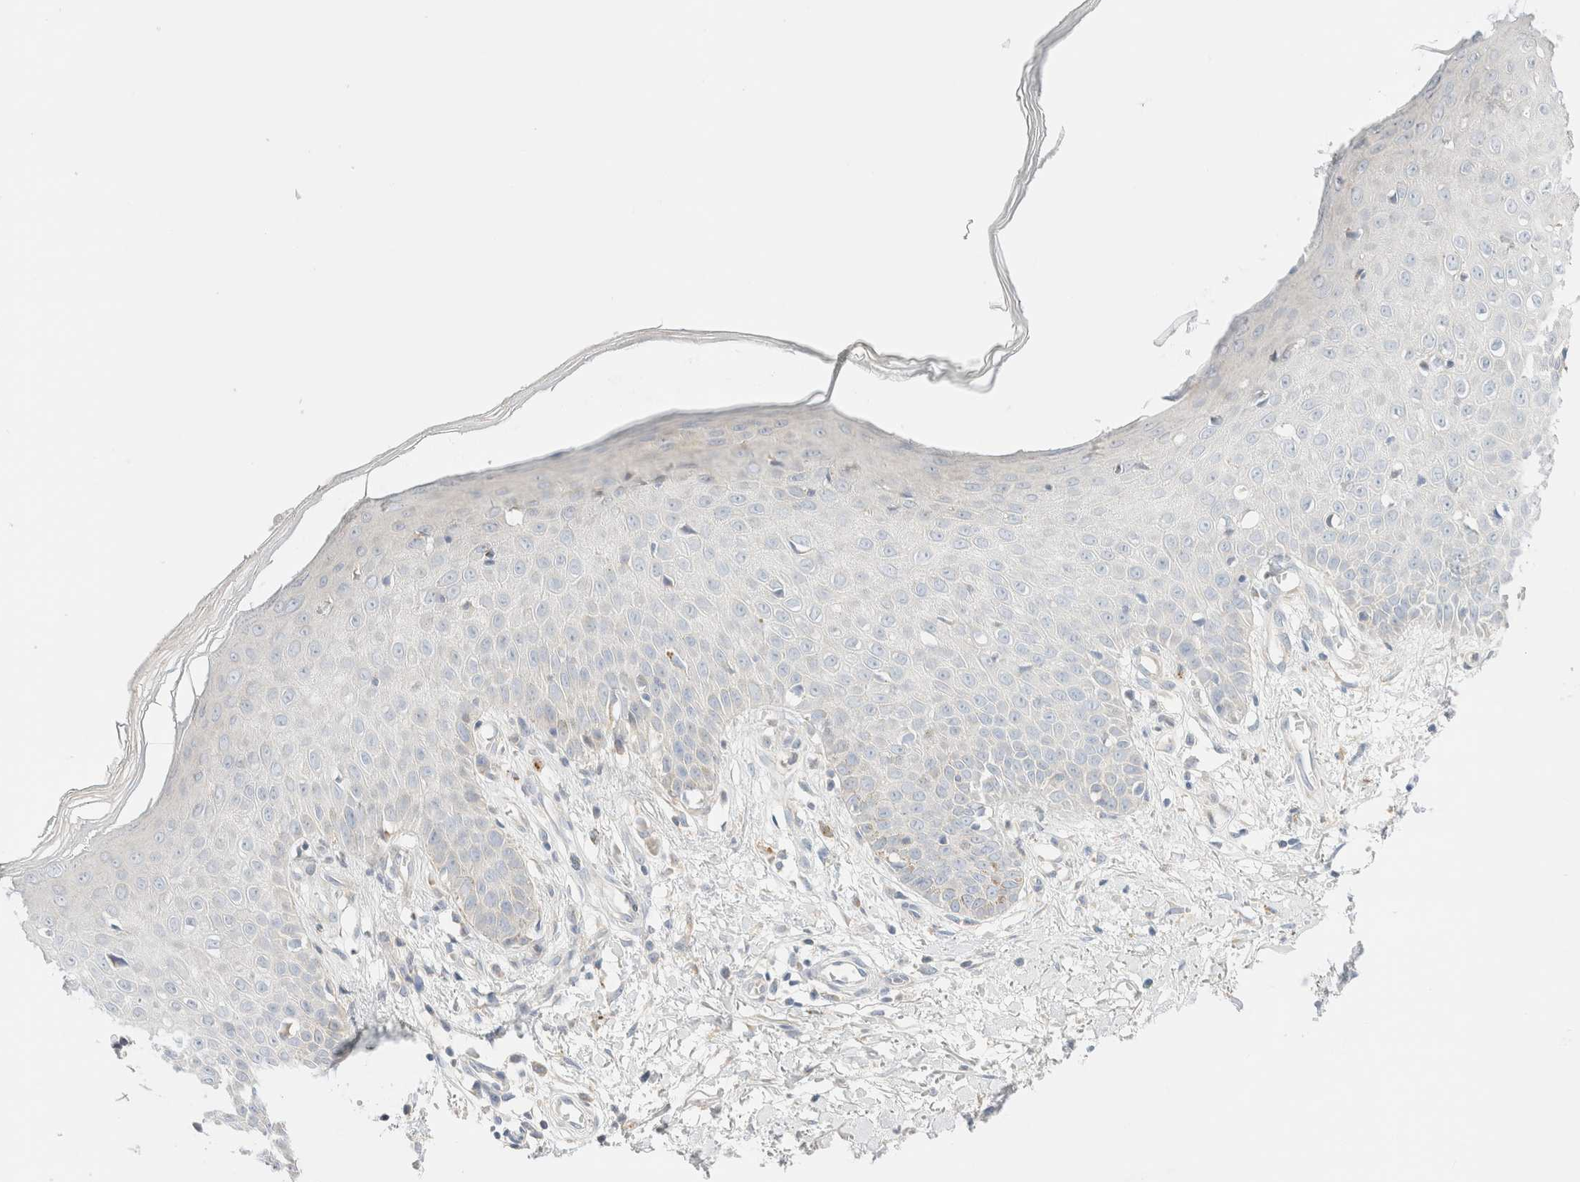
{"staining": {"intensity": "negative", "quantity": "none", "location": "none"}, "tissue": "skin", "cell_type": "Fibroblasts", "image_type": "normal", "snomed": [{"axis": "morphology", "description": "Normal tissue, NOS"}, {"axis": "morphology", "description": "Inflammation, NOS"}, {"axis": "topography", "description": "Skin"}], "caption": "There is no significant positivity in fibroblasts of skin. (IHC, brightfield microscopy, high magnification).", "gene": "SARM1", "patient": {"sex": "female", "age": 44}}